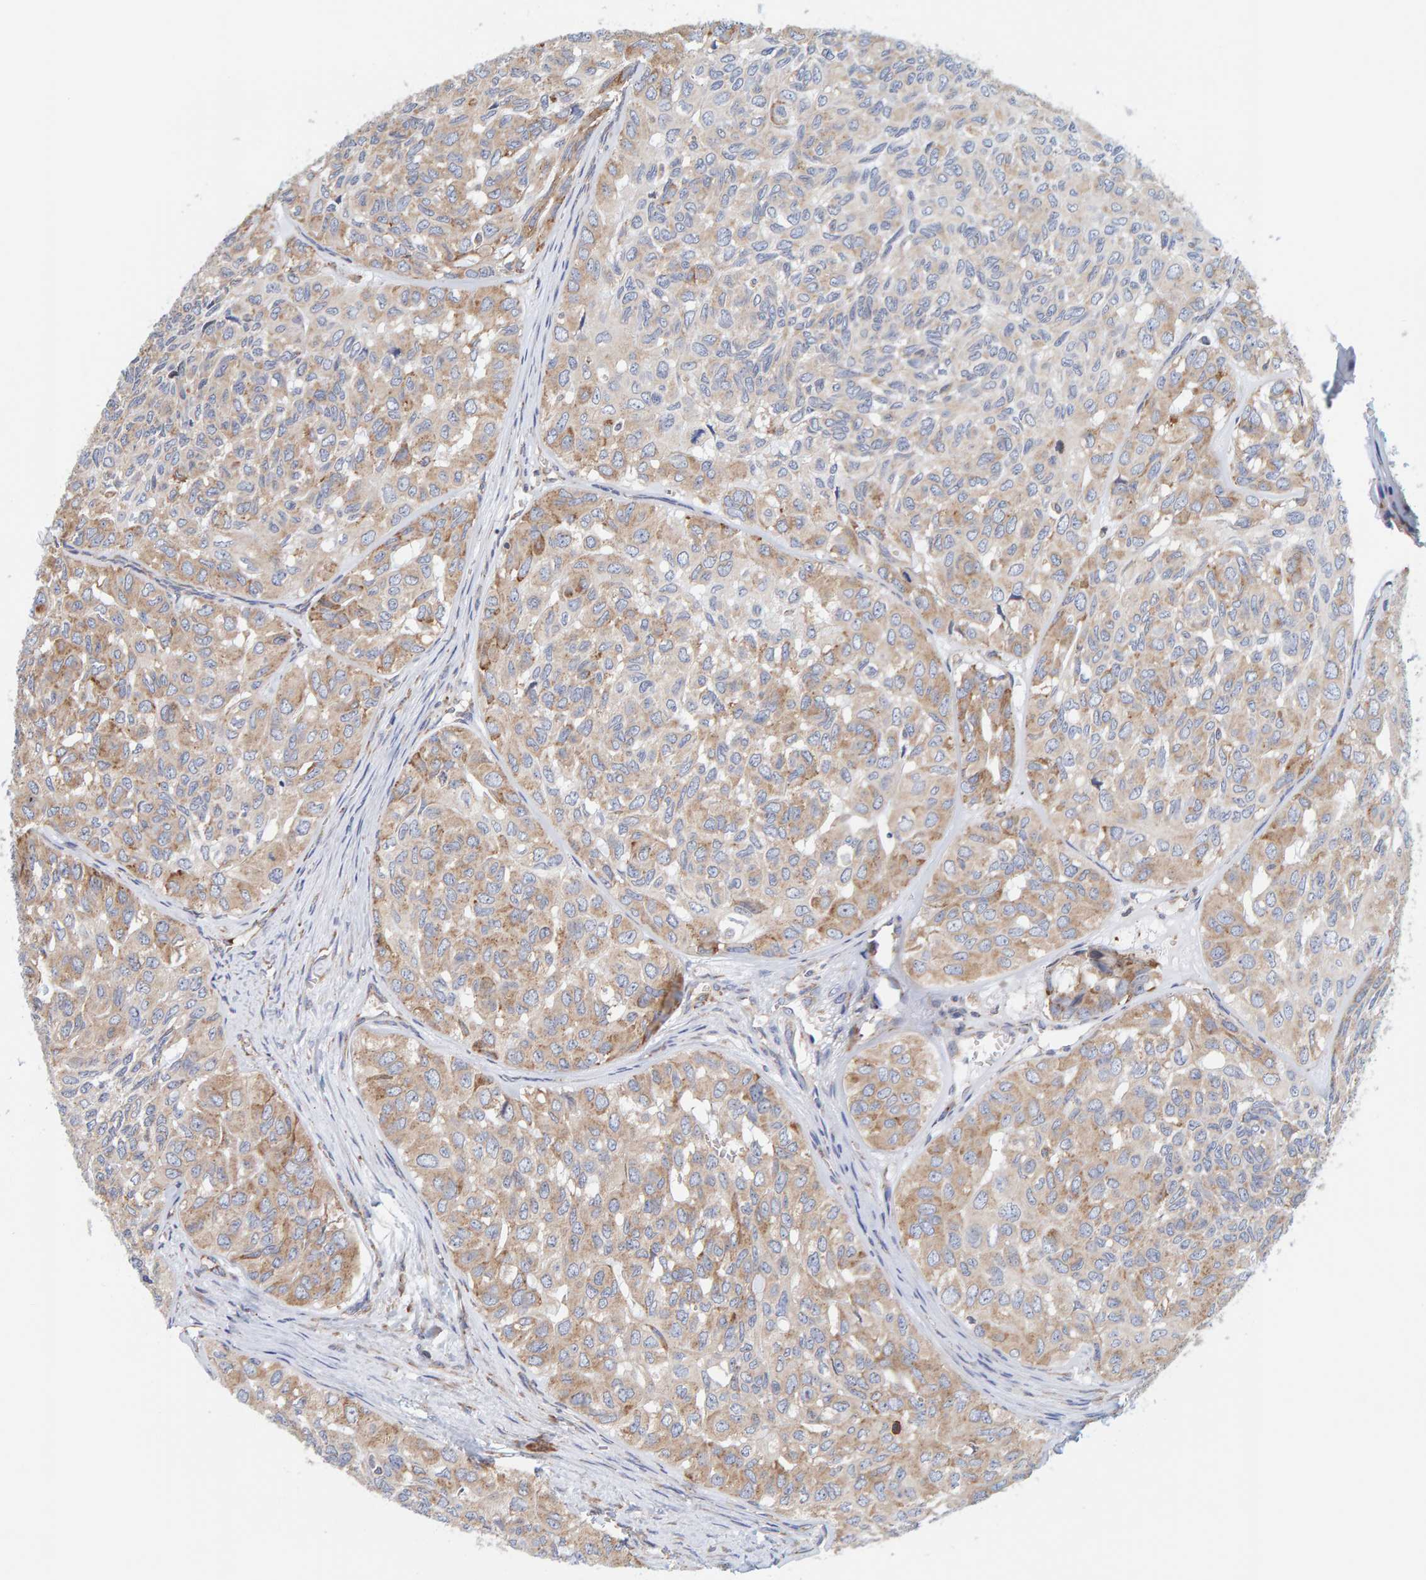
{"staining": {"intensity": "moderate", "quantity": "25%-75%", "location": "cytoplasmic/membranous"}, "tissue": "head and neck cancer", "cell_type": "Tumor cells", "image_type": "cancer", "snomed": [{"axis": "morphology", "description": "Adenocarcinoma, NOS"}, {"axis": "topography", "description": "Salivary gland, NOS"}, {"axis": "topography", "description": "Head-Neck"}], "caption": "Immunohistochemical staining of human head and neck cancer (adenocarcinoma) shows moderate cytoplasmic/membranous protein expression in approximately 25%-75% of tumor cells.", "gene": "SGPL1", "patient": {"sex": "female", "age": 76}}